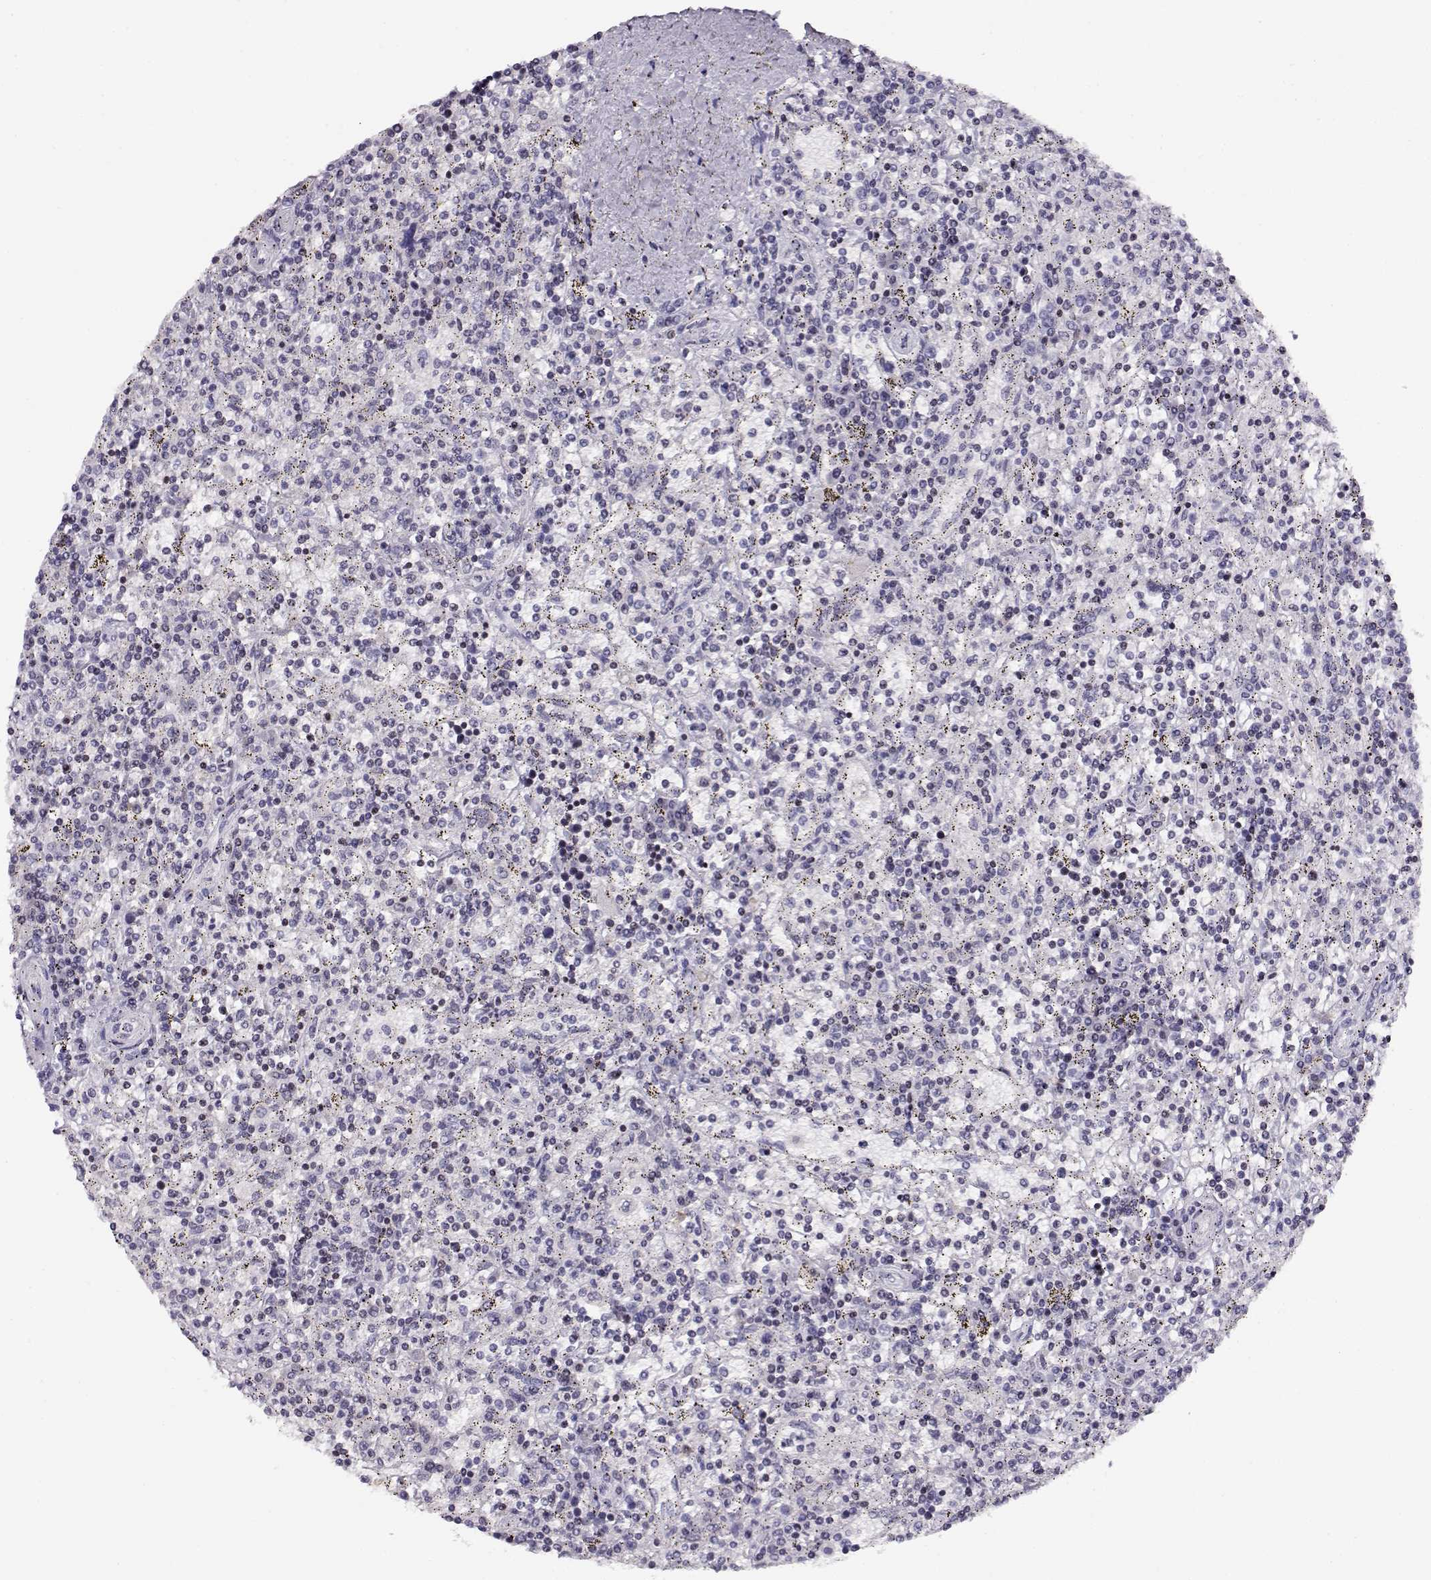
{"staining": {"intensity": "negative", "quantity": "none", "location": "none"}, "tissue": "lymphoma", "cell_type": "Tumor cells", "image_type": "cancer", "snomed": [{"axis": "morphology", "description": "Malignant lymphoma, non-Hodgkin's type, Low grade"}, {"axis": "topography", "description": "Spleen"}], "caption": "Image shows no significant protein staining in tumor cells of low-grade malignant lymphoma, non-Hodgkin's type.", "gene": "CRX", "patient": {"sex": "male", "age": 62}}